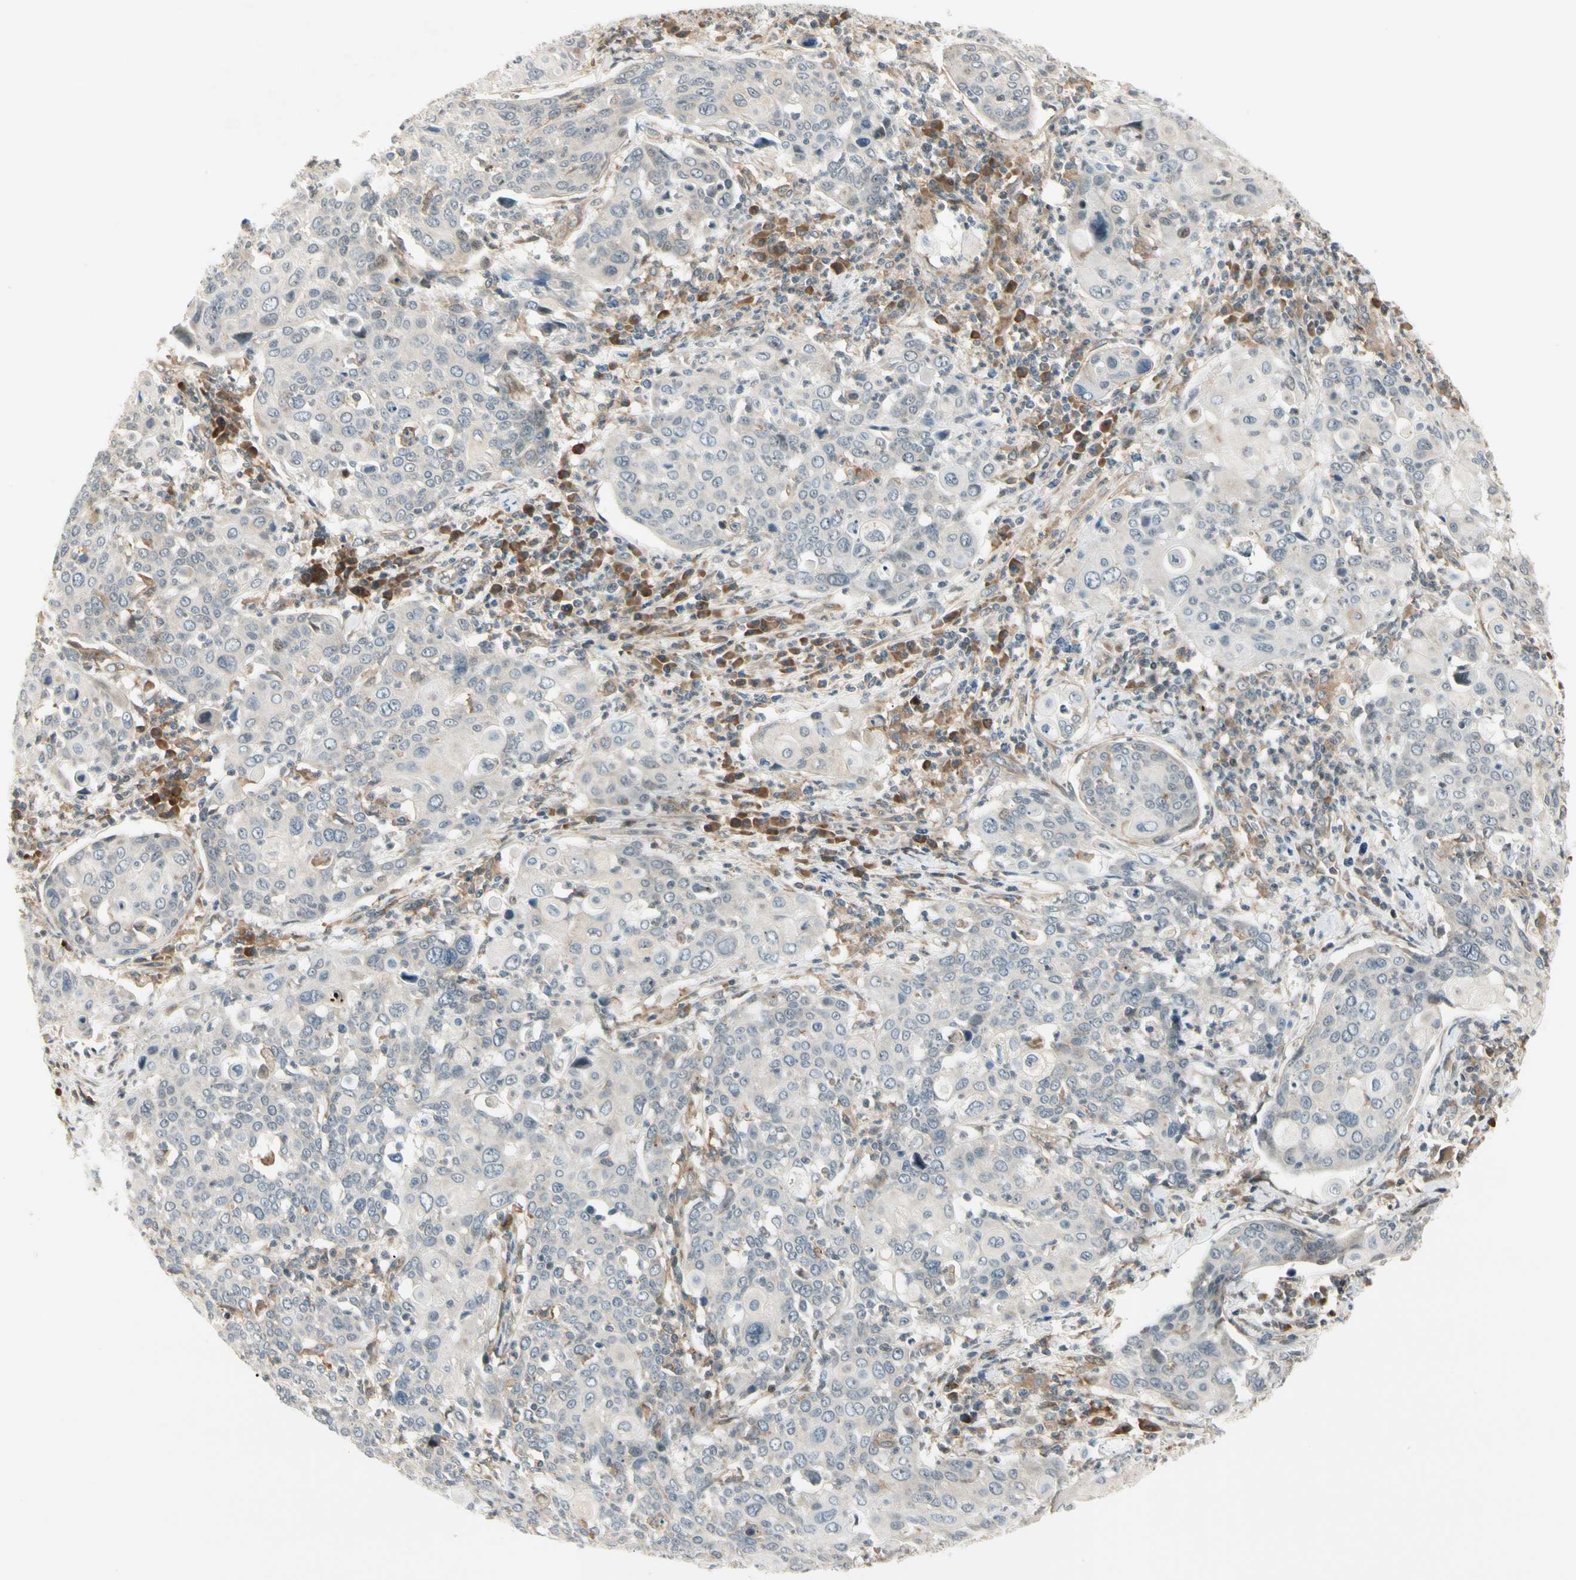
{"staining": {"intensity": "negative", "quantity": "none", "location": "none"}, "tissue": "cervical cancer", "cell_type": "Tumor cells", "image_type": "cancer", "snomed": [{"axis": "morphology", "description": "Squamous cell carcinoma, NOS"}, {"axis": "topography", "description": "Cervix"}], "caption": "A high-resolution histopathology image shows immunohistochemistry staining of squamous cell carcinoma (cervical), which reveals no significant expression in tumor cells.", "gene": "FNDC3B", "patient": {"sex": "female", "age": 40}}